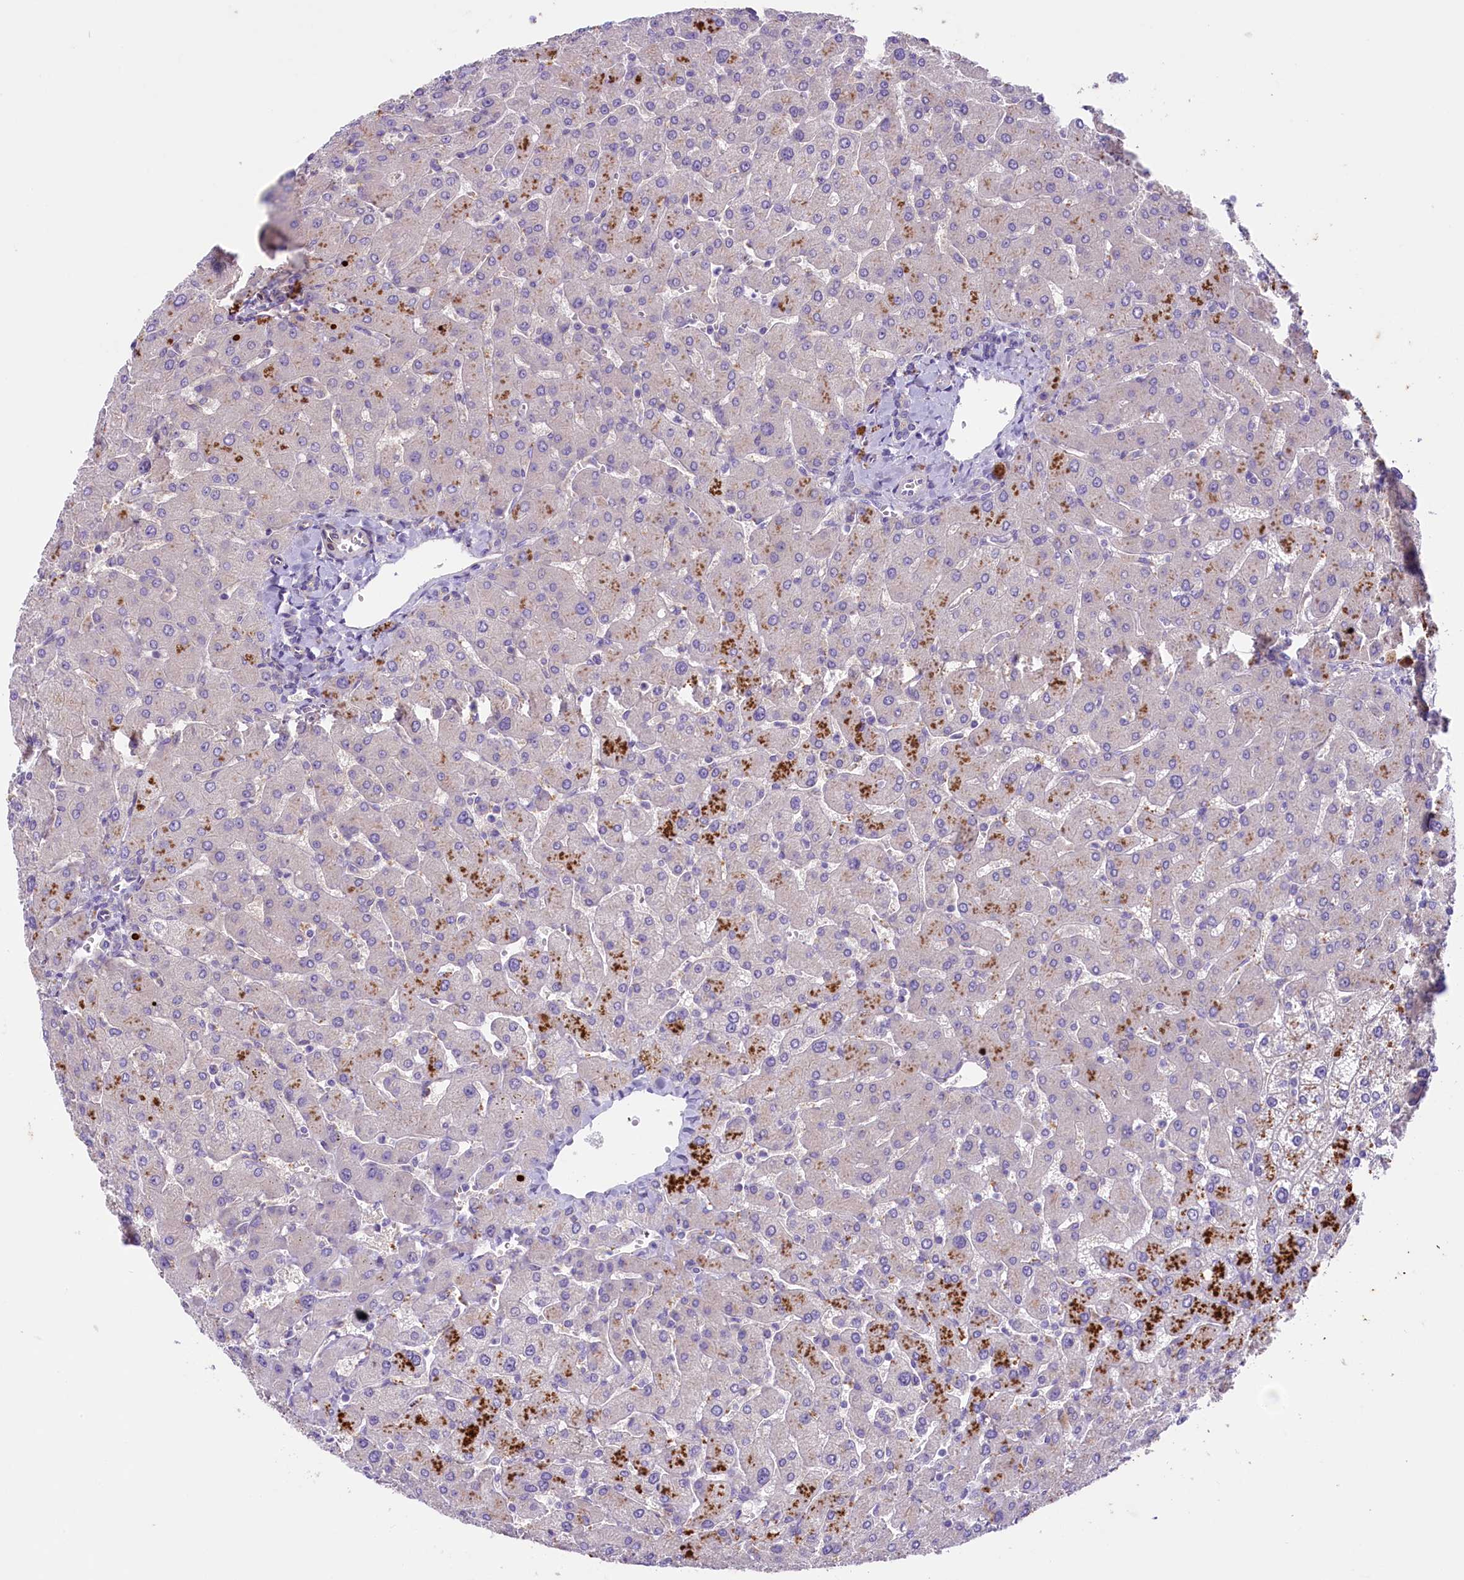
{"staining": {"intensity": "negative", "quantity": "none", "location": "none"}, "tissue": "liver", "cell_type": "Cholangiocytes", "image_type": "normal", "snomed": [{"axis": "morphology", "description": "Normal tissue, NOS"}, {"axis": "topography", "description": "Liver"}], "caption": "There is no significant staining in cholangiocytes of liver.", "gene": "CD99L2", "patient": {"sex": "male", "age": 55}}